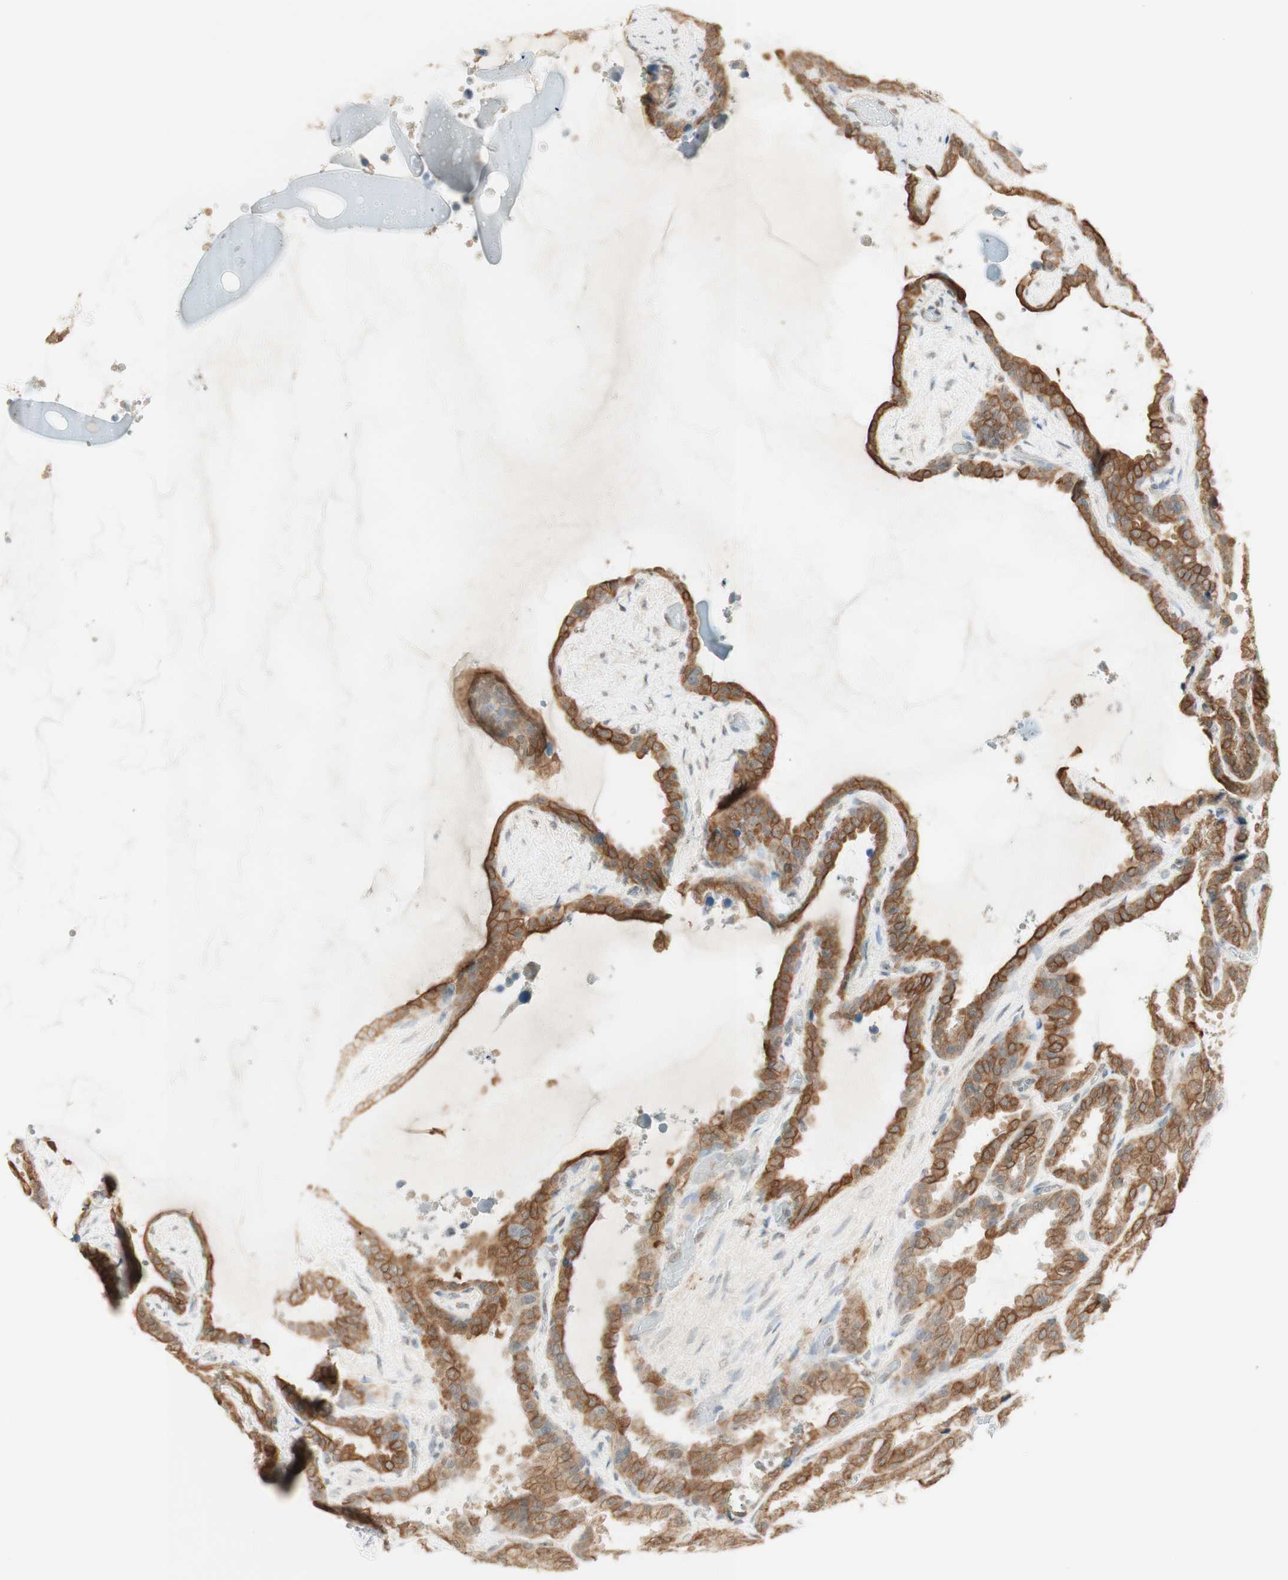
{"staining": {"intensity": "strong", "quantity": ">75%", "location": "cytoplasmic/membranous"}, "tissue": "seminal vesicle", "cell_type": "Glandular cells", "image_type": "normal", "snomed": [{"axis": "morphology", "description": "Normal tissue, NOS"}, {"axis": "topography", "description": "Seminal veicle"}], "caption": "High-power microscopy captured an immunohistochemistry (IHC) image of normal seminal vesicle, revealing strong cytoplasmic/membranous staining in about >75% of glandular cells. (Brightfield microscopy of DAB IHC at high magnification).", "gene": "SPINT2", "patient": {"sex": "male", "age": 46}}